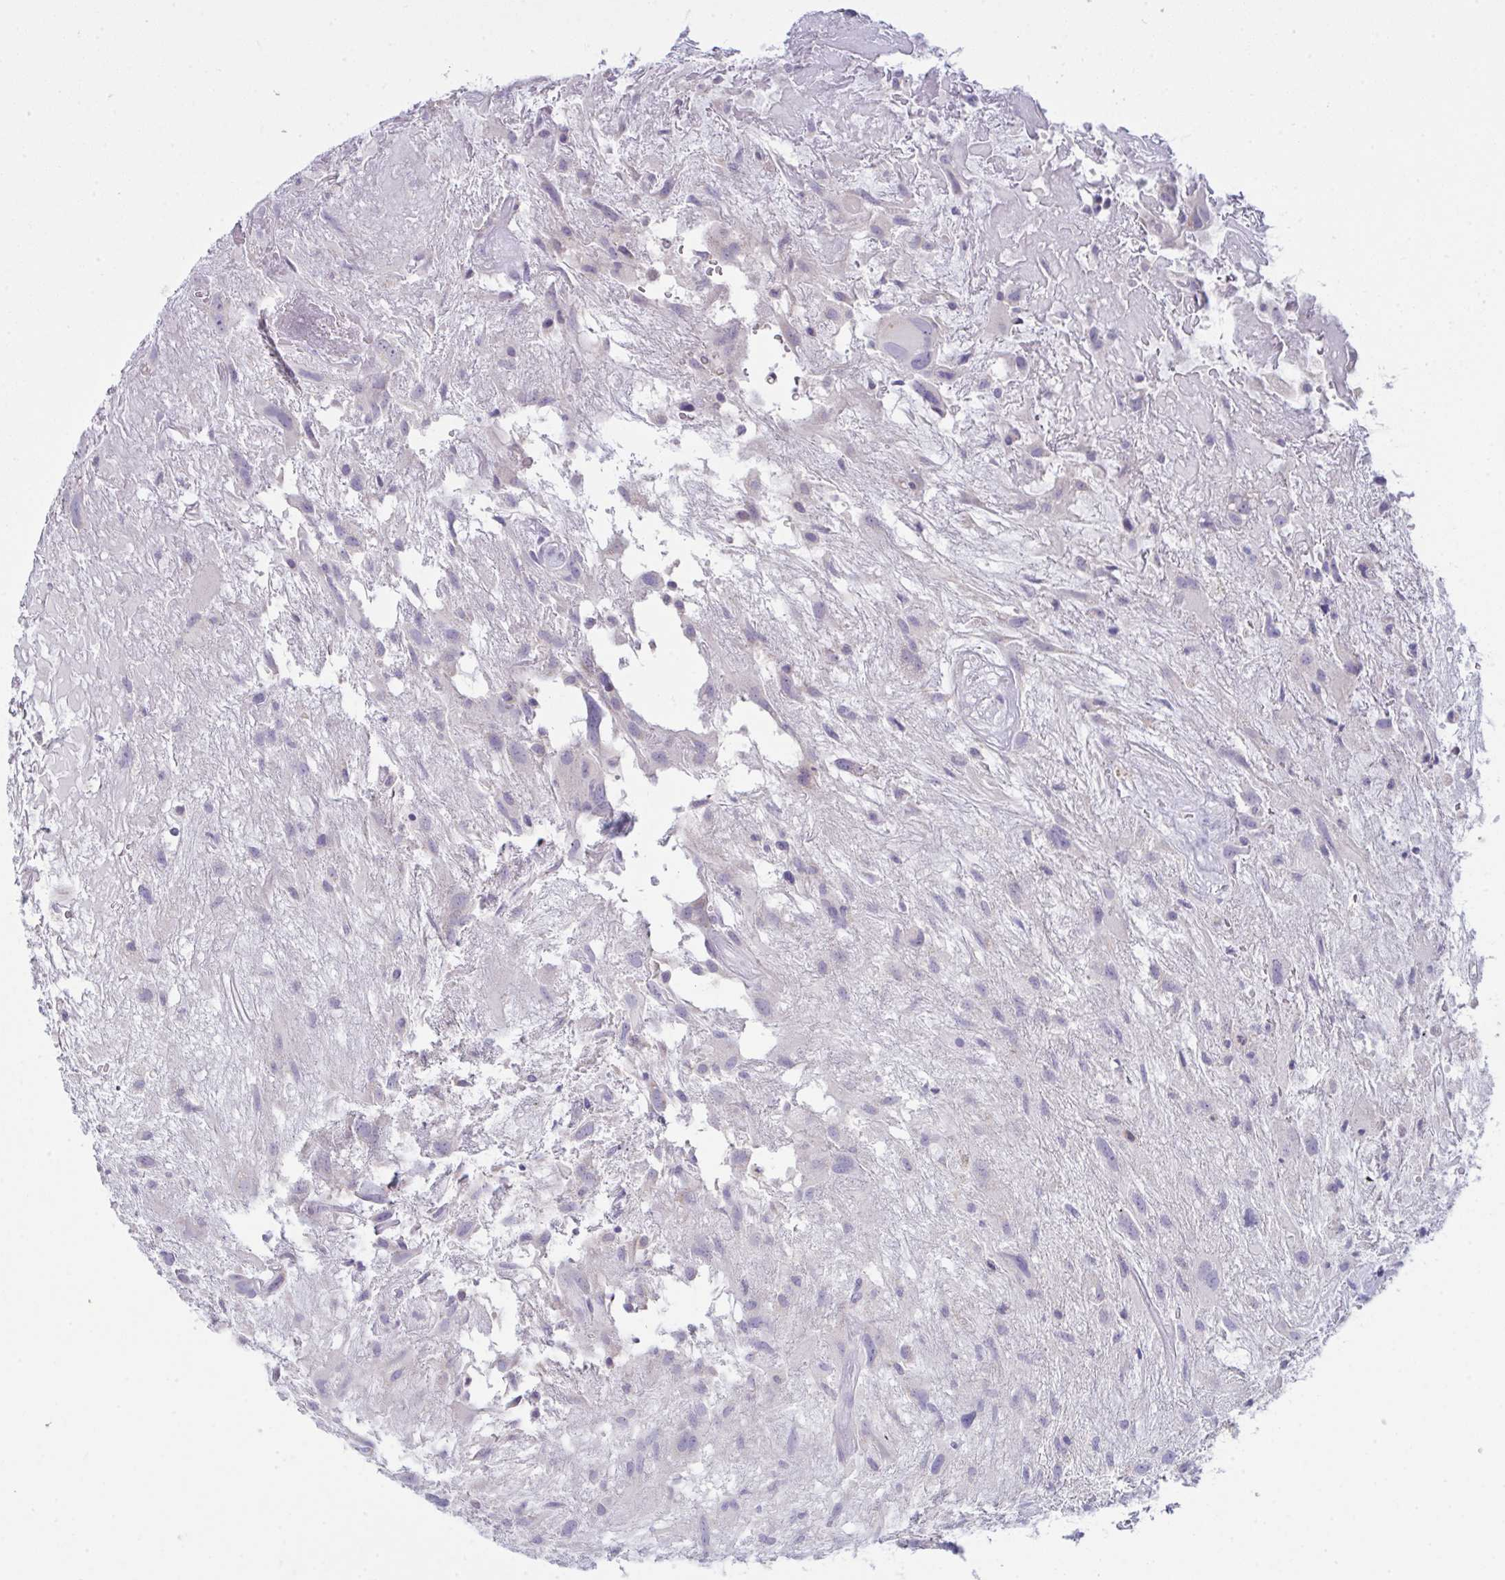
{"staining": {"intensity": "negative", "quantity": "none", "location": "none"}, "tissue": "glioma", "cell_type": "Tumor cells", "image_type": "cancer", "snomed": [{"axis": "morphology", "description": "Glioma, malignant, High grade"}, {"axis": "topography", "description": "Brain"}], "caption": "Malignant high-grade glioma was stained to show a protein in brown. There is no significant positivity in tumor cells. (DAB (3,3'-diaminobenzidine) immunohistochemistry (IHC), high magnification).", "gene": "TENT5D", "patient": {"sex": "male", "age": 46}}